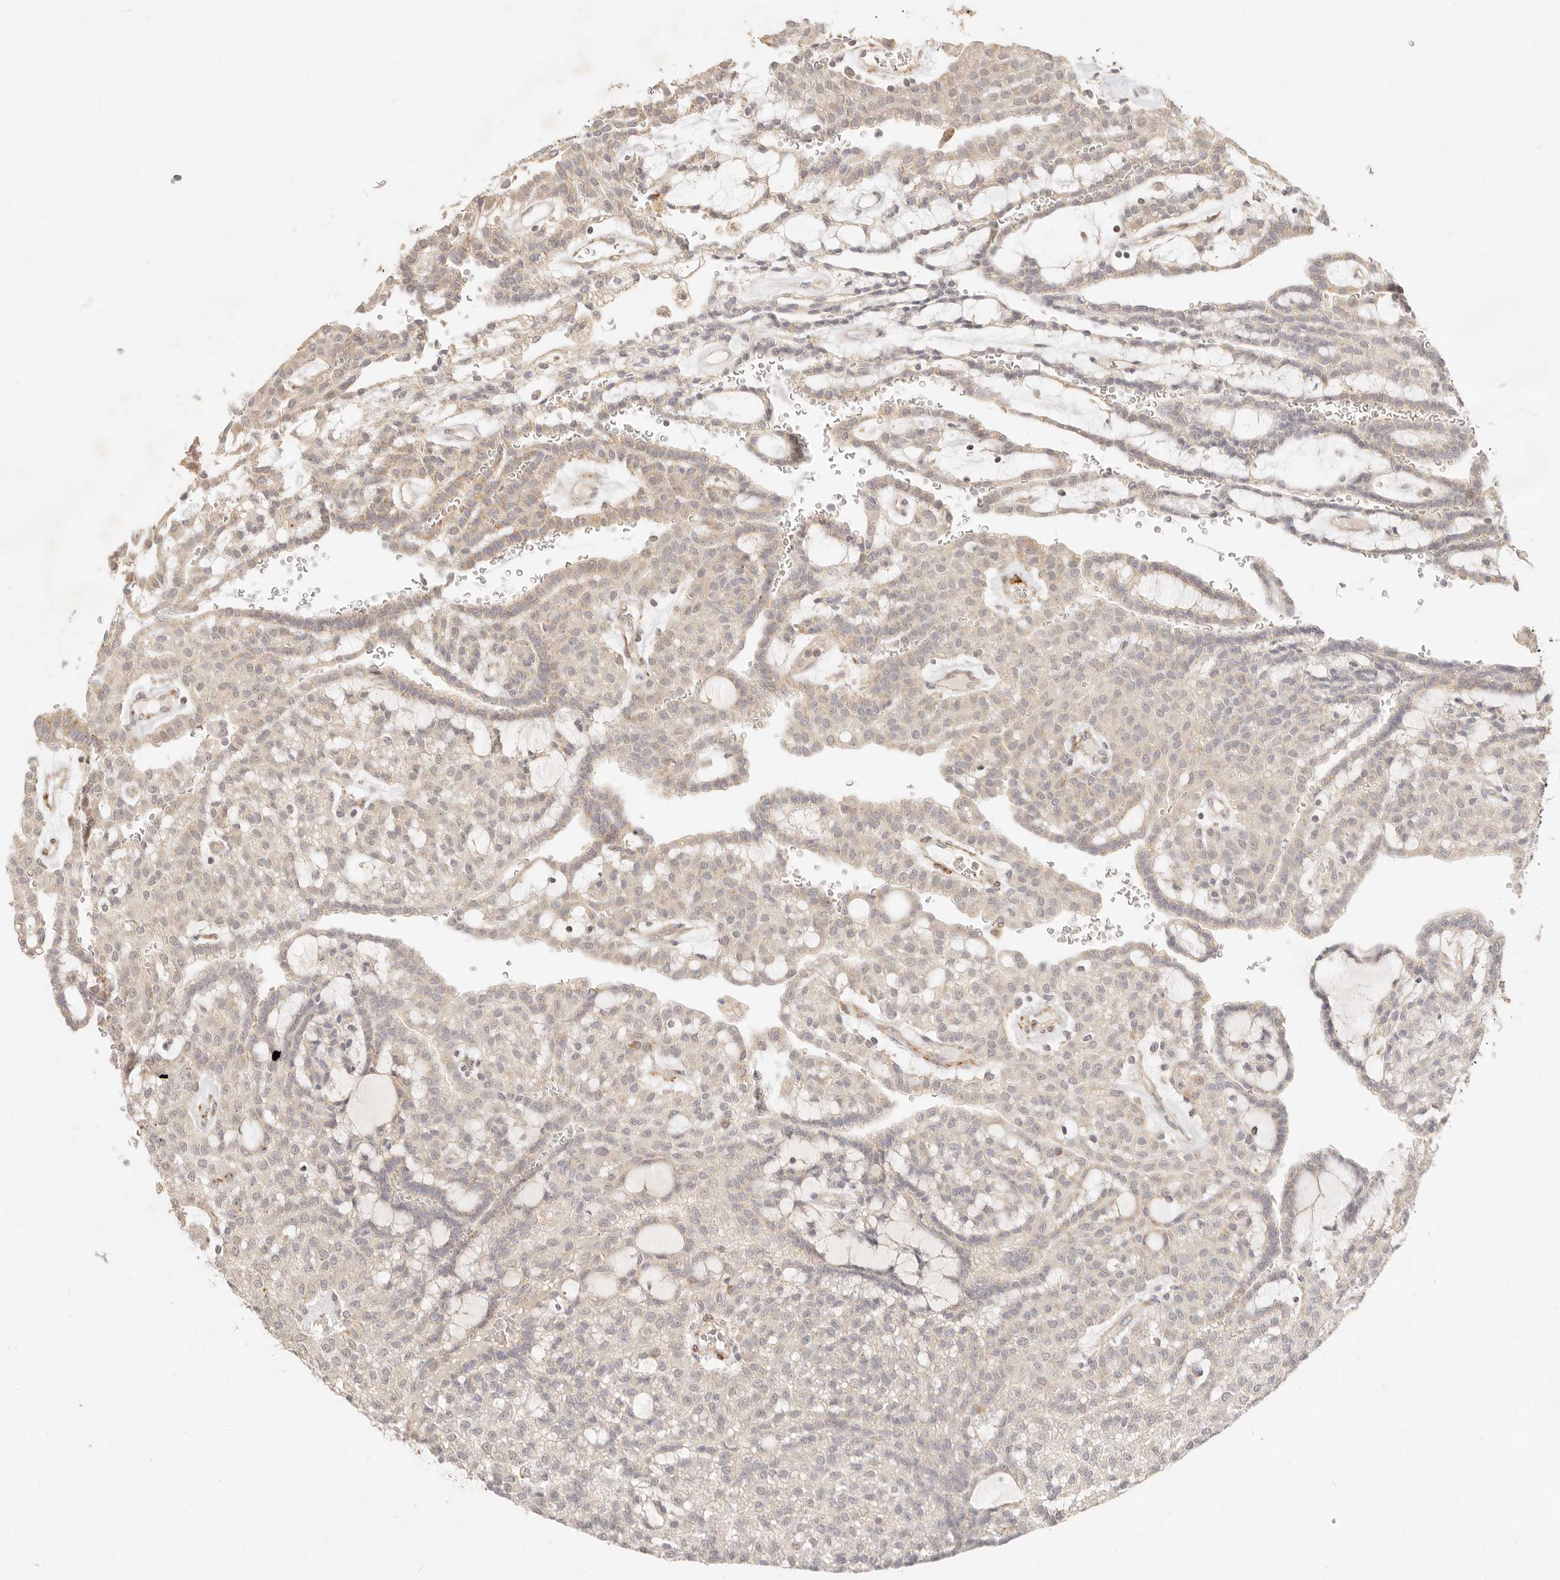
{"staining": {"intensity": "negative", "quantity": "none", "location": "none"}, "tissue": "renal cancer", "cell_type": "Tumor cells", "image_type": "cancer", "snomed": [{"axis": "morphology", "description": "Adenocarcinoma, NOS"}, {"axis": "topography", "description": "Kidney"}], "caption": "Immunohistochemical staining of renal cancer (adenocarcinoma) shows no significant staining in tumor cells. (Brightfield microscopy of DAB immunohistochemistry (IHC) at high magnification).", "gene": "RUBCNL", "patient": {"sex": "male", "age": 63}}